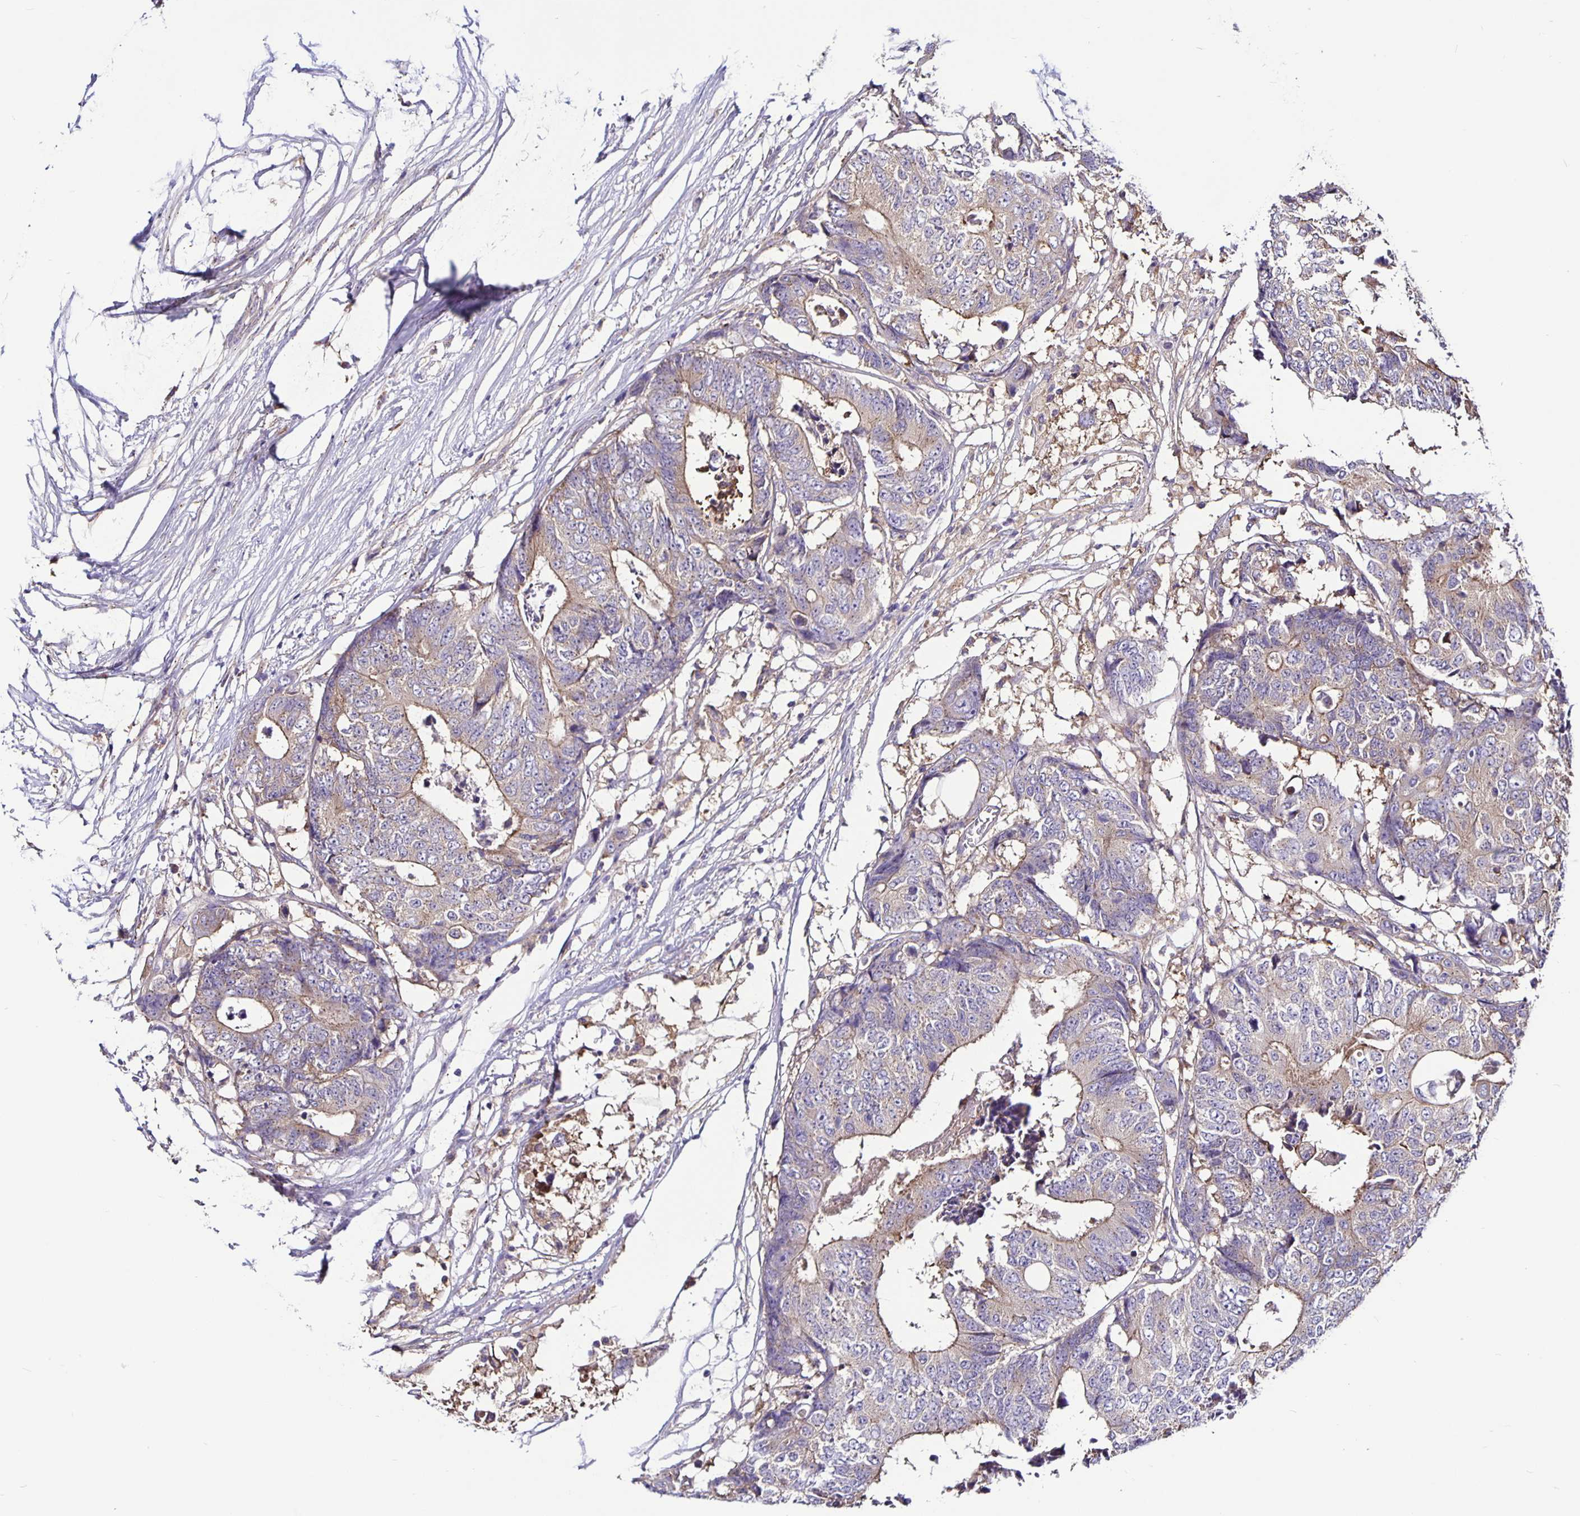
{"staining": {"intensity": "weak", "quantity": "25%-75%", "location": "cytoplasmic/membranous"}, "tissue": "colorectal cancer", "cell_type": "Tumor cells", "image_type": "cancer", "snomed": [{"axis": "morphology", "description": "Adenocarcinoma, NOS"}, {"axis": "topography", "description": "Colon"}], "caption": "Immunohistochemistry (IHC) micrograph of human colorectal cancer (adenocarcinoma) stained for a protein (brown), which demonstrates low levels of weak cytoplasmic/membranous staining in about 25%-75% of tumor cells.", "gene": "SNX5", "patient": {"sex": "female", "age": 48}}